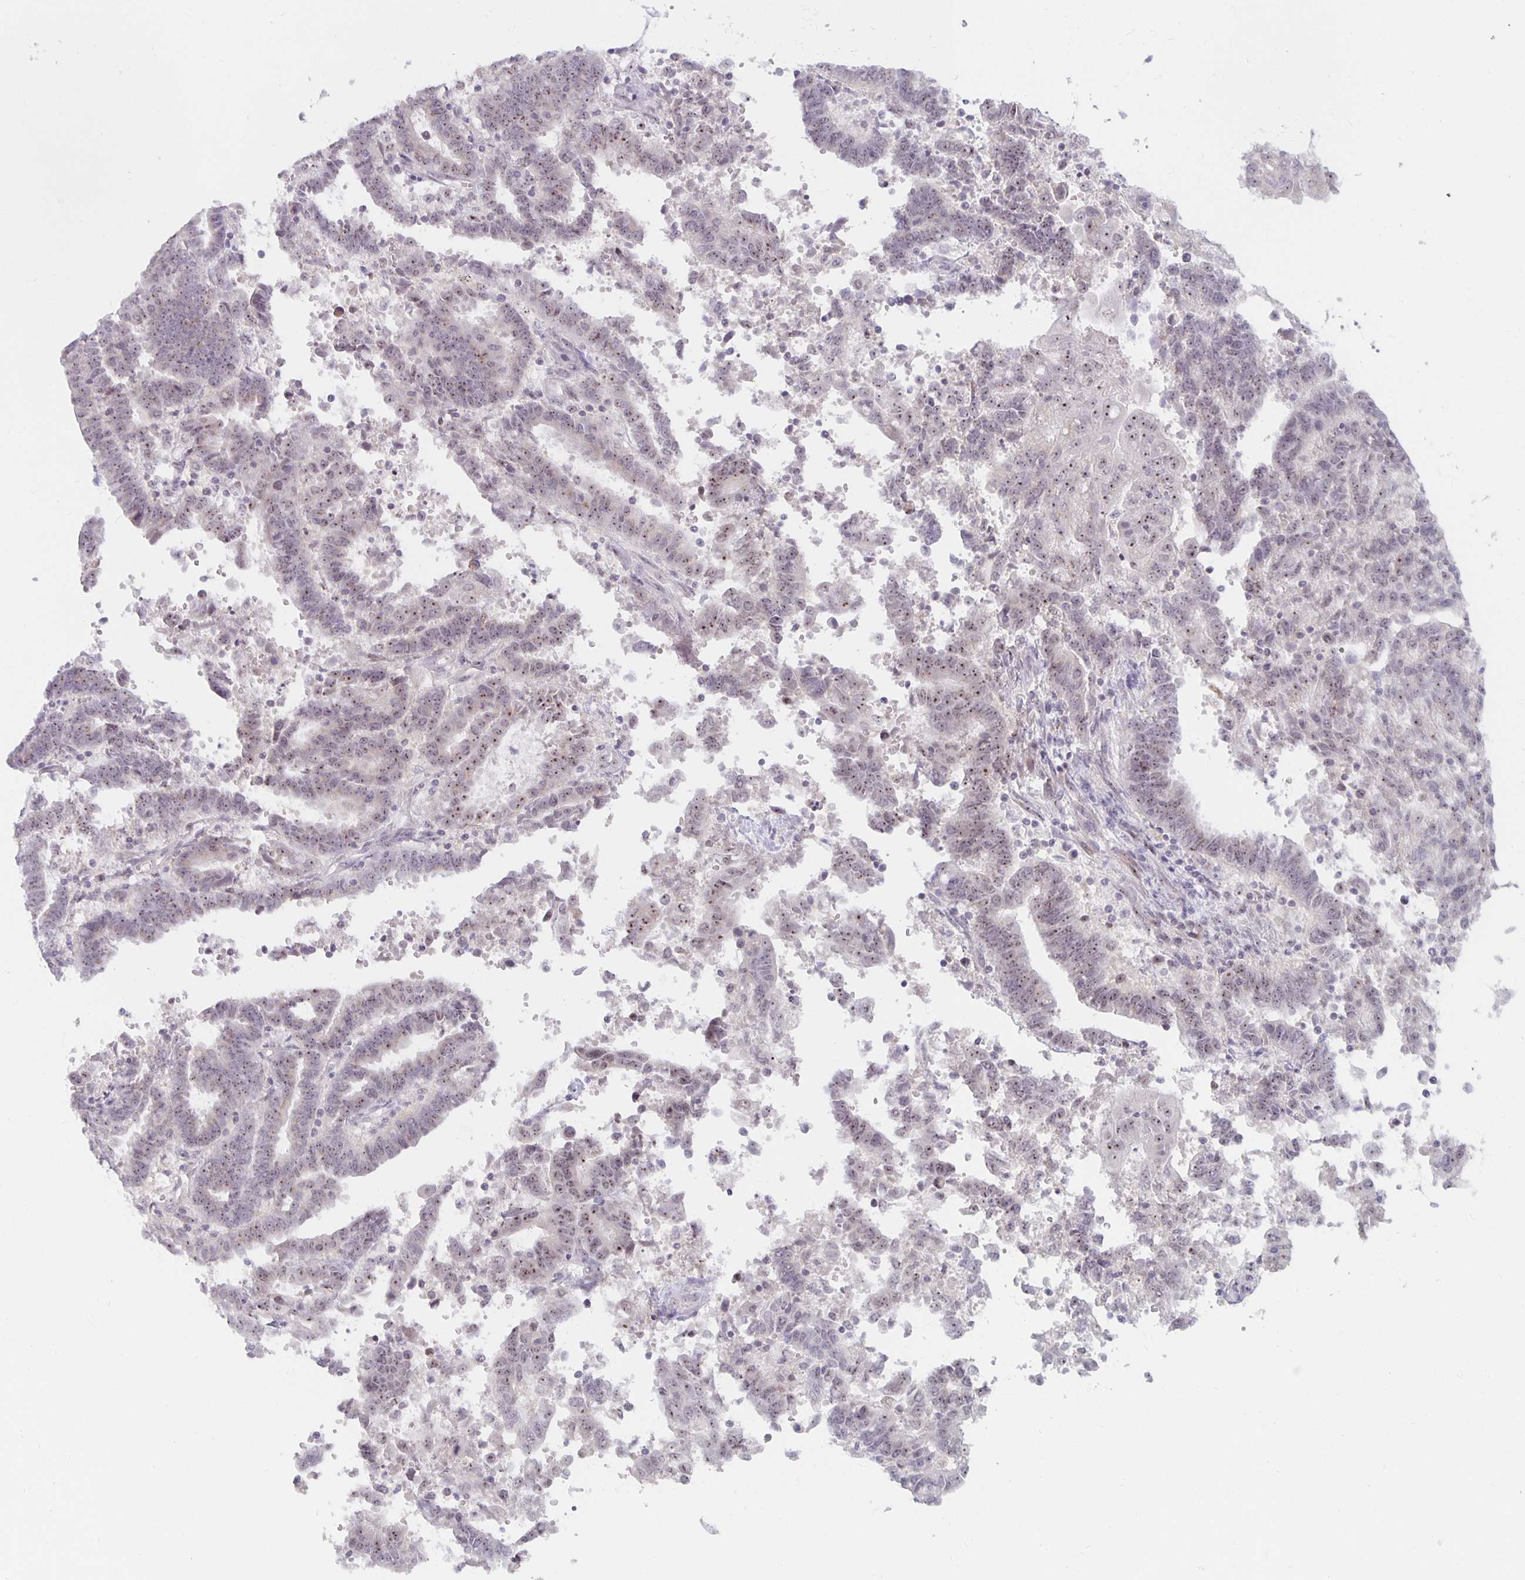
{"staining": {"intensity": "moderate", "quantity": "25%-75%", "location": "nuclear"}, "tissue": "endometrial cancer", "cell_type": "Tumor cells", "image_type": "cancer", "snomed": [{"axis": "morphology", "description": "Adenocarcinoma, NOS"}, {"axis": "topography", "description": "Uterus"}], "caption": "Protein expression analysis of adenocarcinoma (endometrial) shows moderate nuclear staining in approximately 25%-75% of tumor cells.", "gene": "NUP85", "patient": {"sex": "female", "age": 83}}